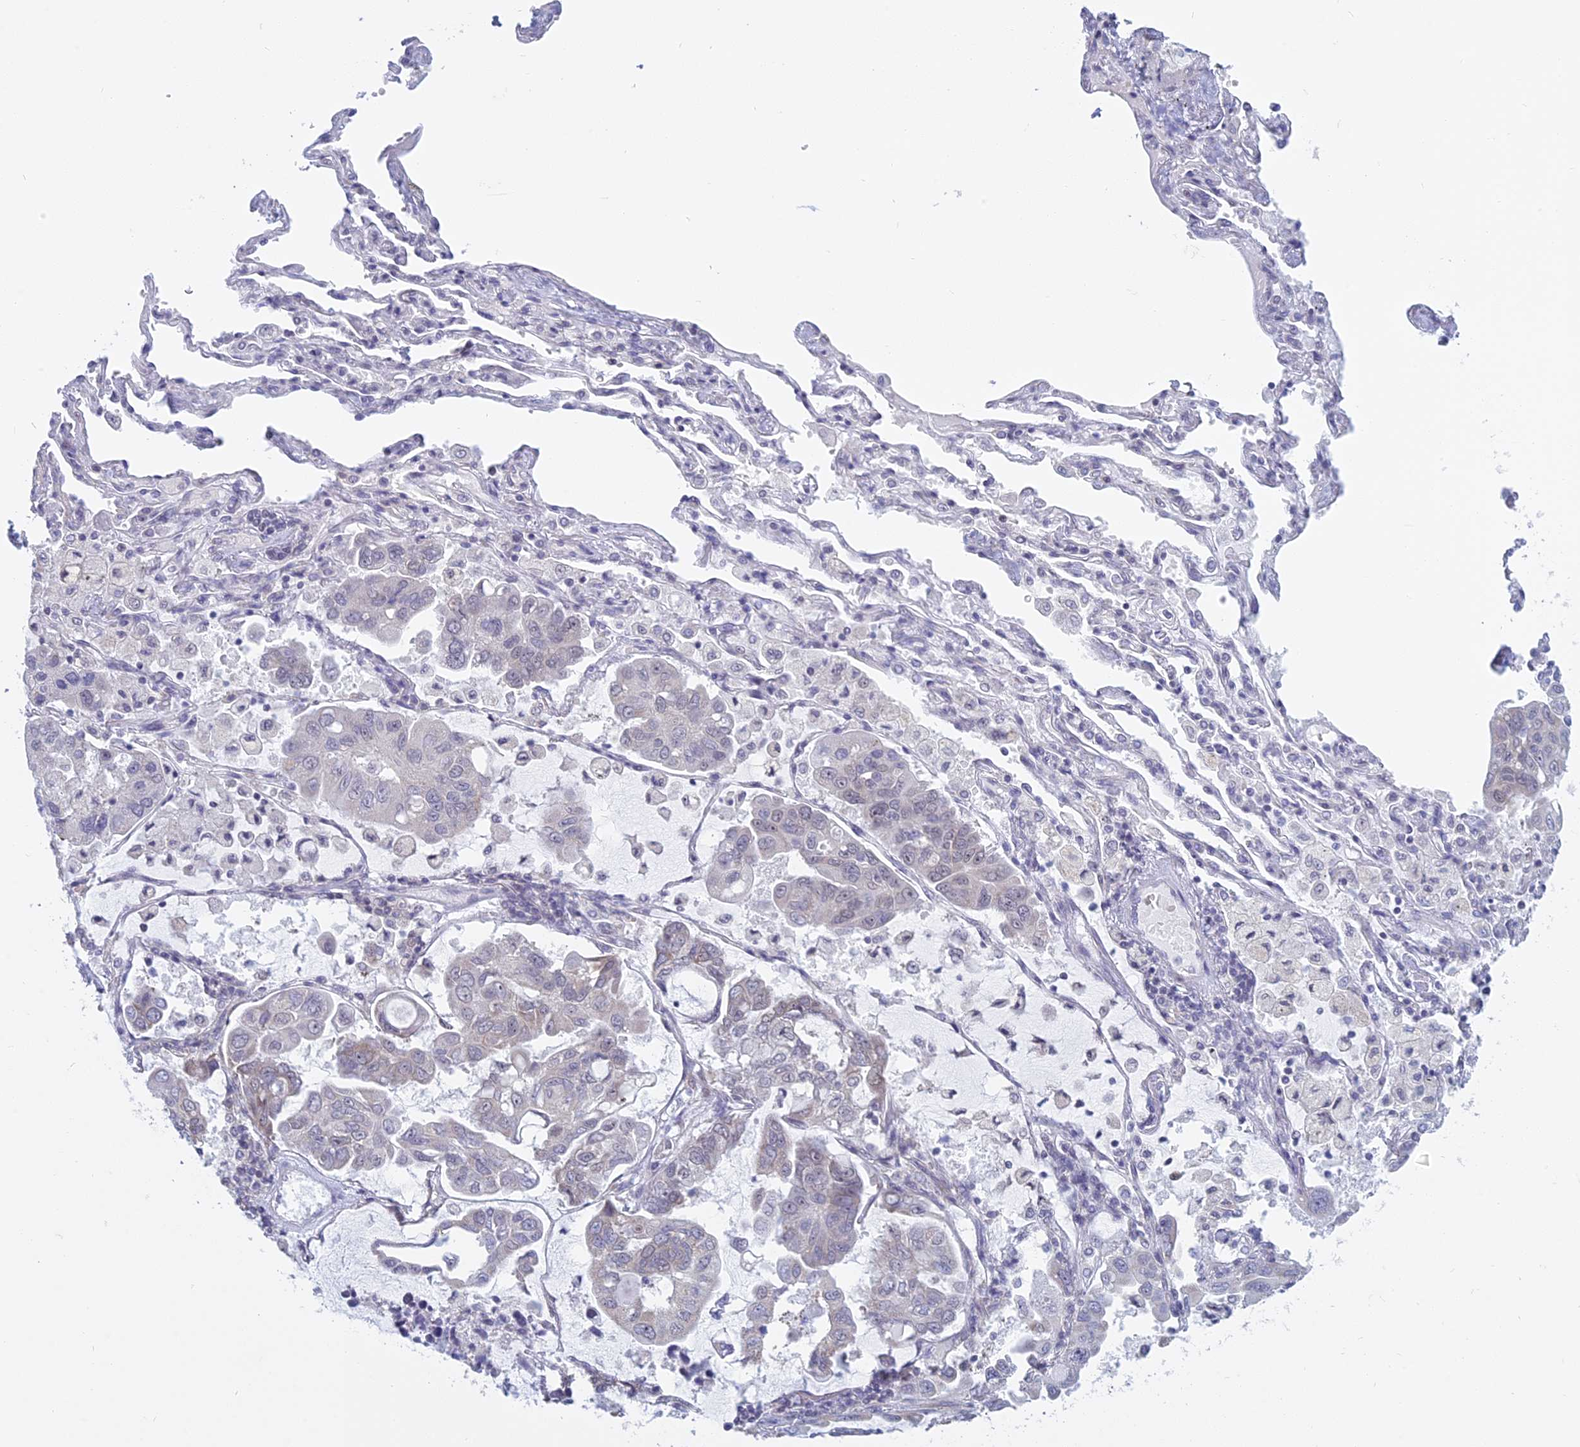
{"staining": {"intensity": "negative", "quantity": "none", "location": "none"}, "tissue": "lung cancer", "cell_type": "Tumor cells", "image_type": "cancer", "snomed": [{"axis": "morphology", "description": "Adenocarcinoma, NOS"}, {"axis": "topography", "description": "Lung"}], "caption": "The histopathology image displays no staining of tumor cells in lung adenocarcinoma.", "gene": "RPS19BP1", "patient": {"sex": "male", "age": 64}}